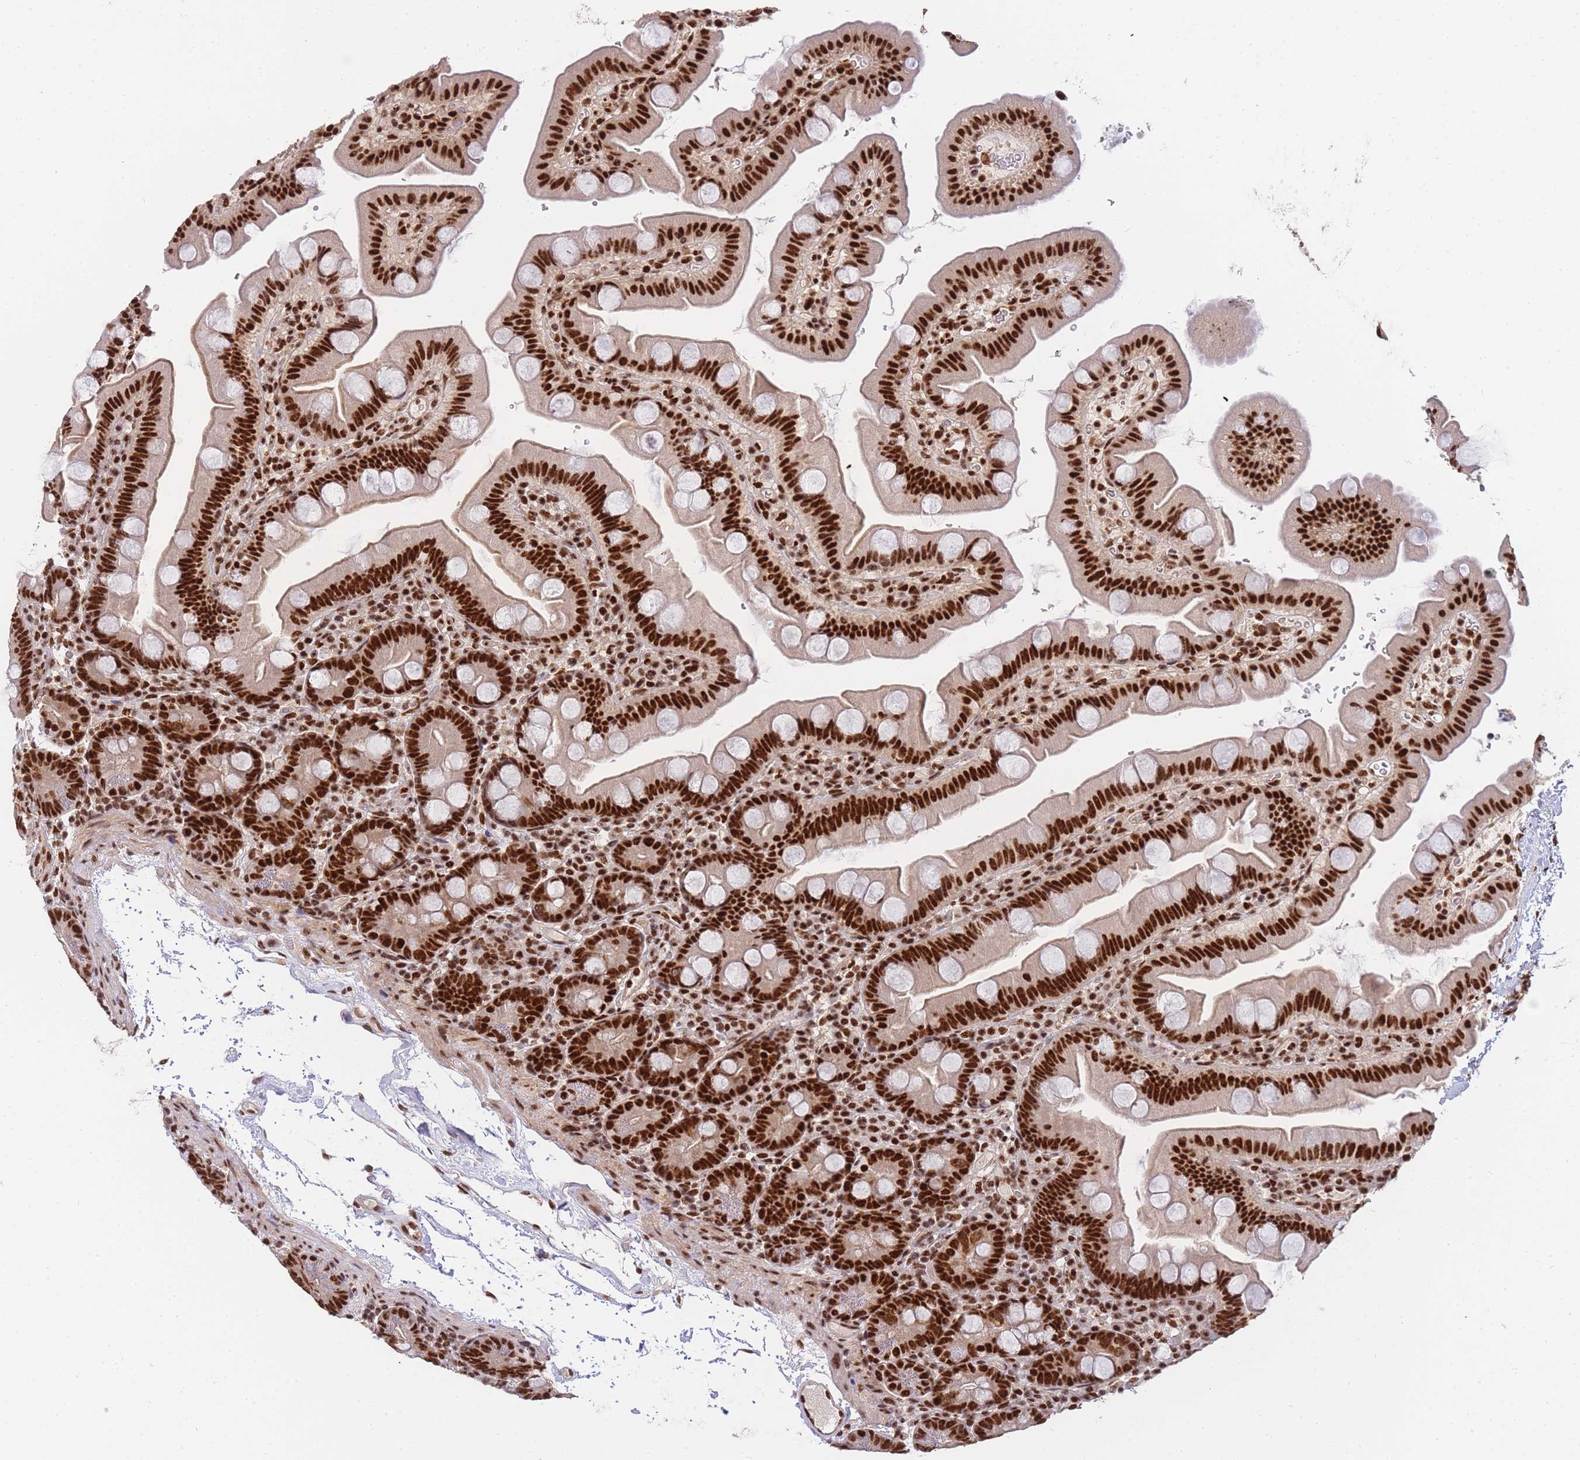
{"staining": {"intensity": "strong", "quantity": ">75%", "location": "cytoplasmic/membranous,nuclear"}, "tissue": "small intestine", "cell_type": "Glandular cells", "image_type": "normal", "snomed": [{"axis": "morphology", "description": "Normal tissue, NOS"}, {"axis": "topography", "description": "Small intestine"}], "caption": "Benign small intestine exhibits strong cytoplasmic/membranous,nuclear staining in approximately >75% of glandular cells, visualized by immunohistochemistry.", "gene": "PRKDC", "patient": {"sex": "female", "age": 68}}